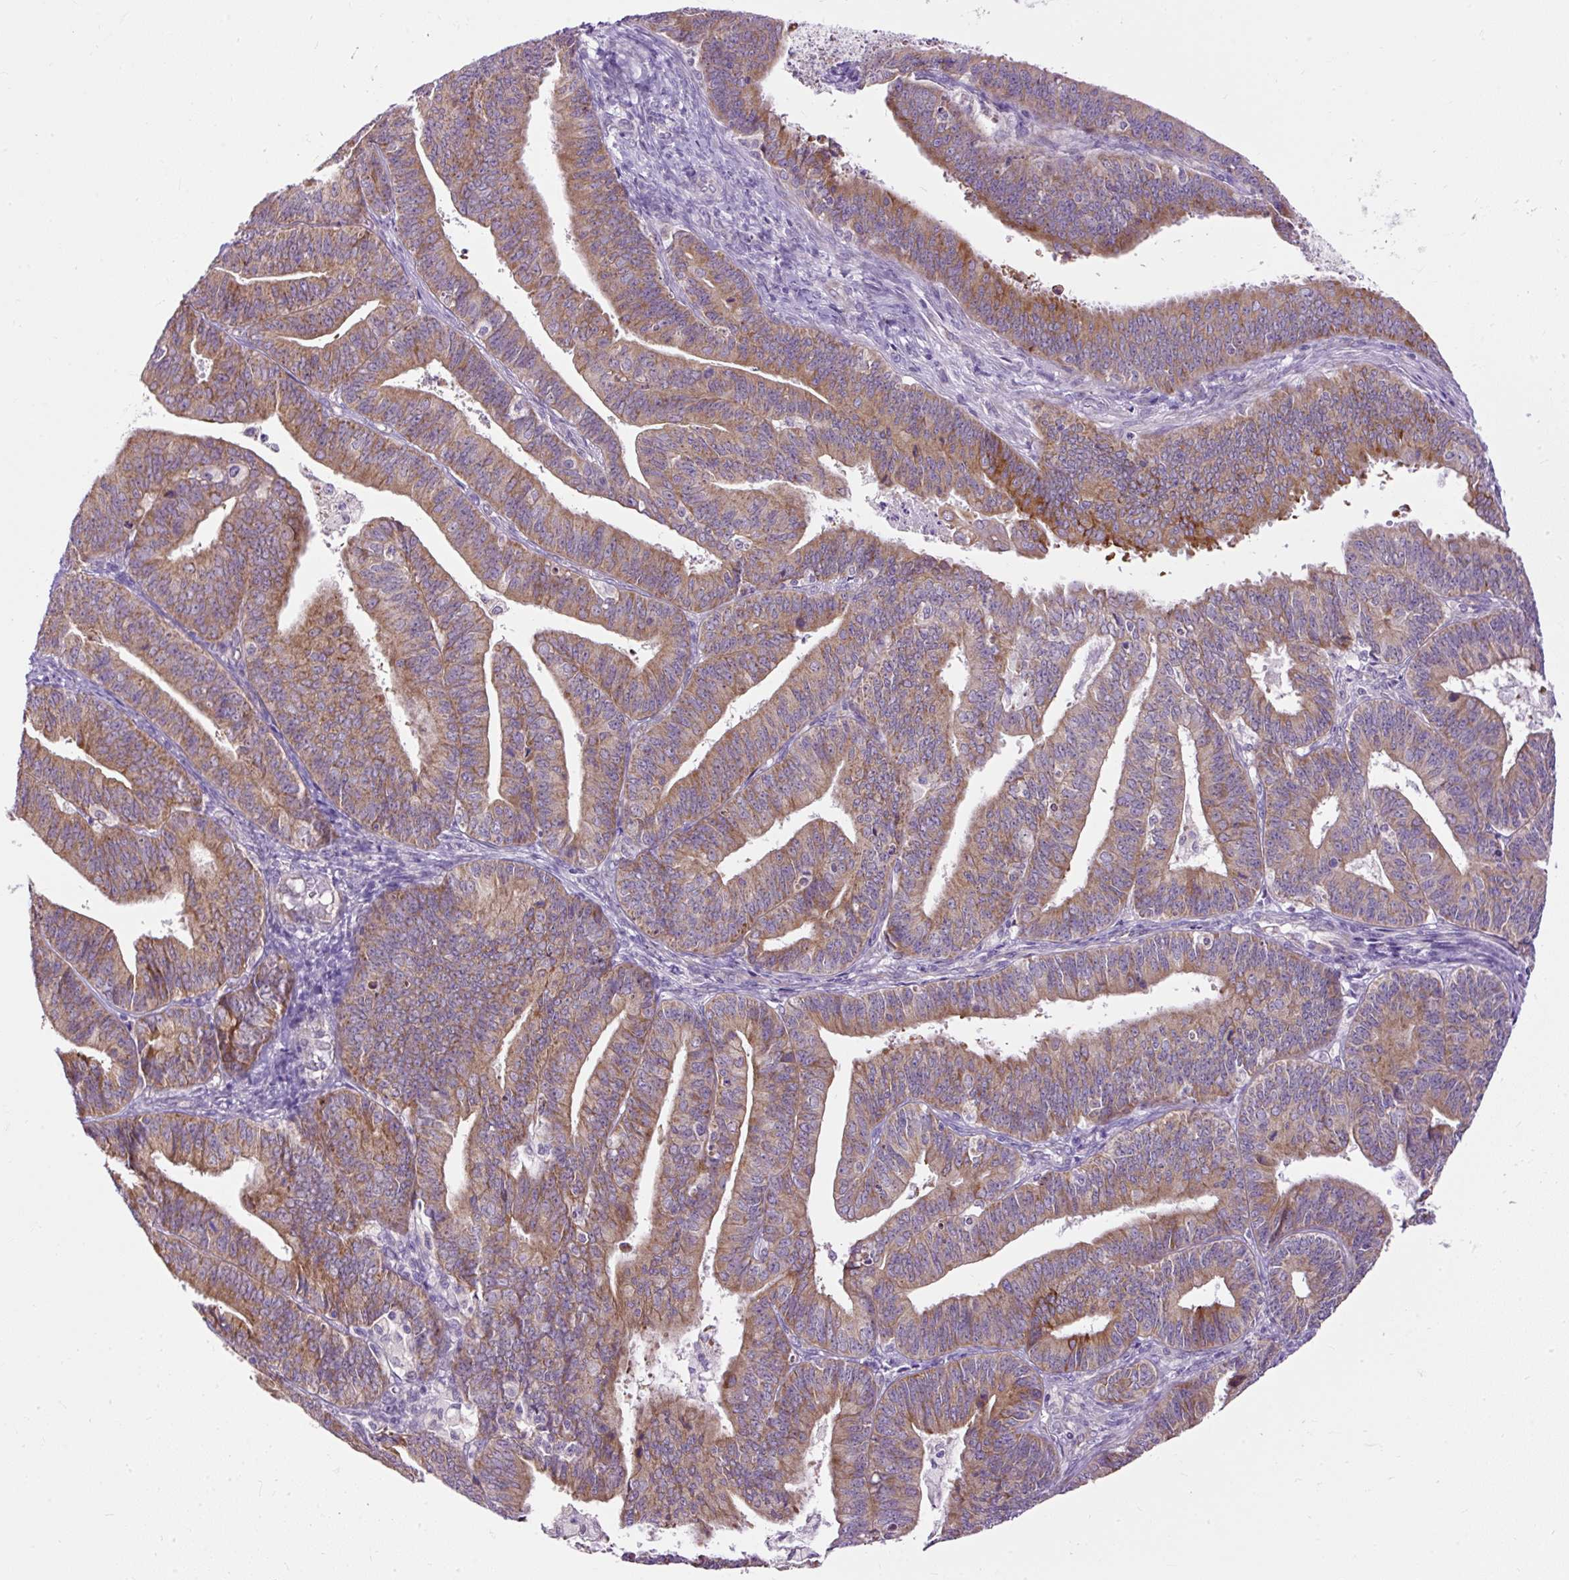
{"staining": {"intensity": "moderate", "quantity": "25%-75%", "location": "cytoplasmic/membranous"}, "tissue": "endometrial cancer", "cell_type": "Tumor cells", "image_type": "cancer", "snomed": [{"axis": "morphology", "description": "Adenocarcinoma, NOS"}, {"axis": "topography", "description": "Endometrium"}], "caption": "The photomicrograph reveals staining of adenocarcinoma (endometrial), revealing moderate cytoplasmic/membranous protein staining (brown color) within tumor cells.", "gene": "FMC1", "patient": {"sex": "female", "age": 73}}